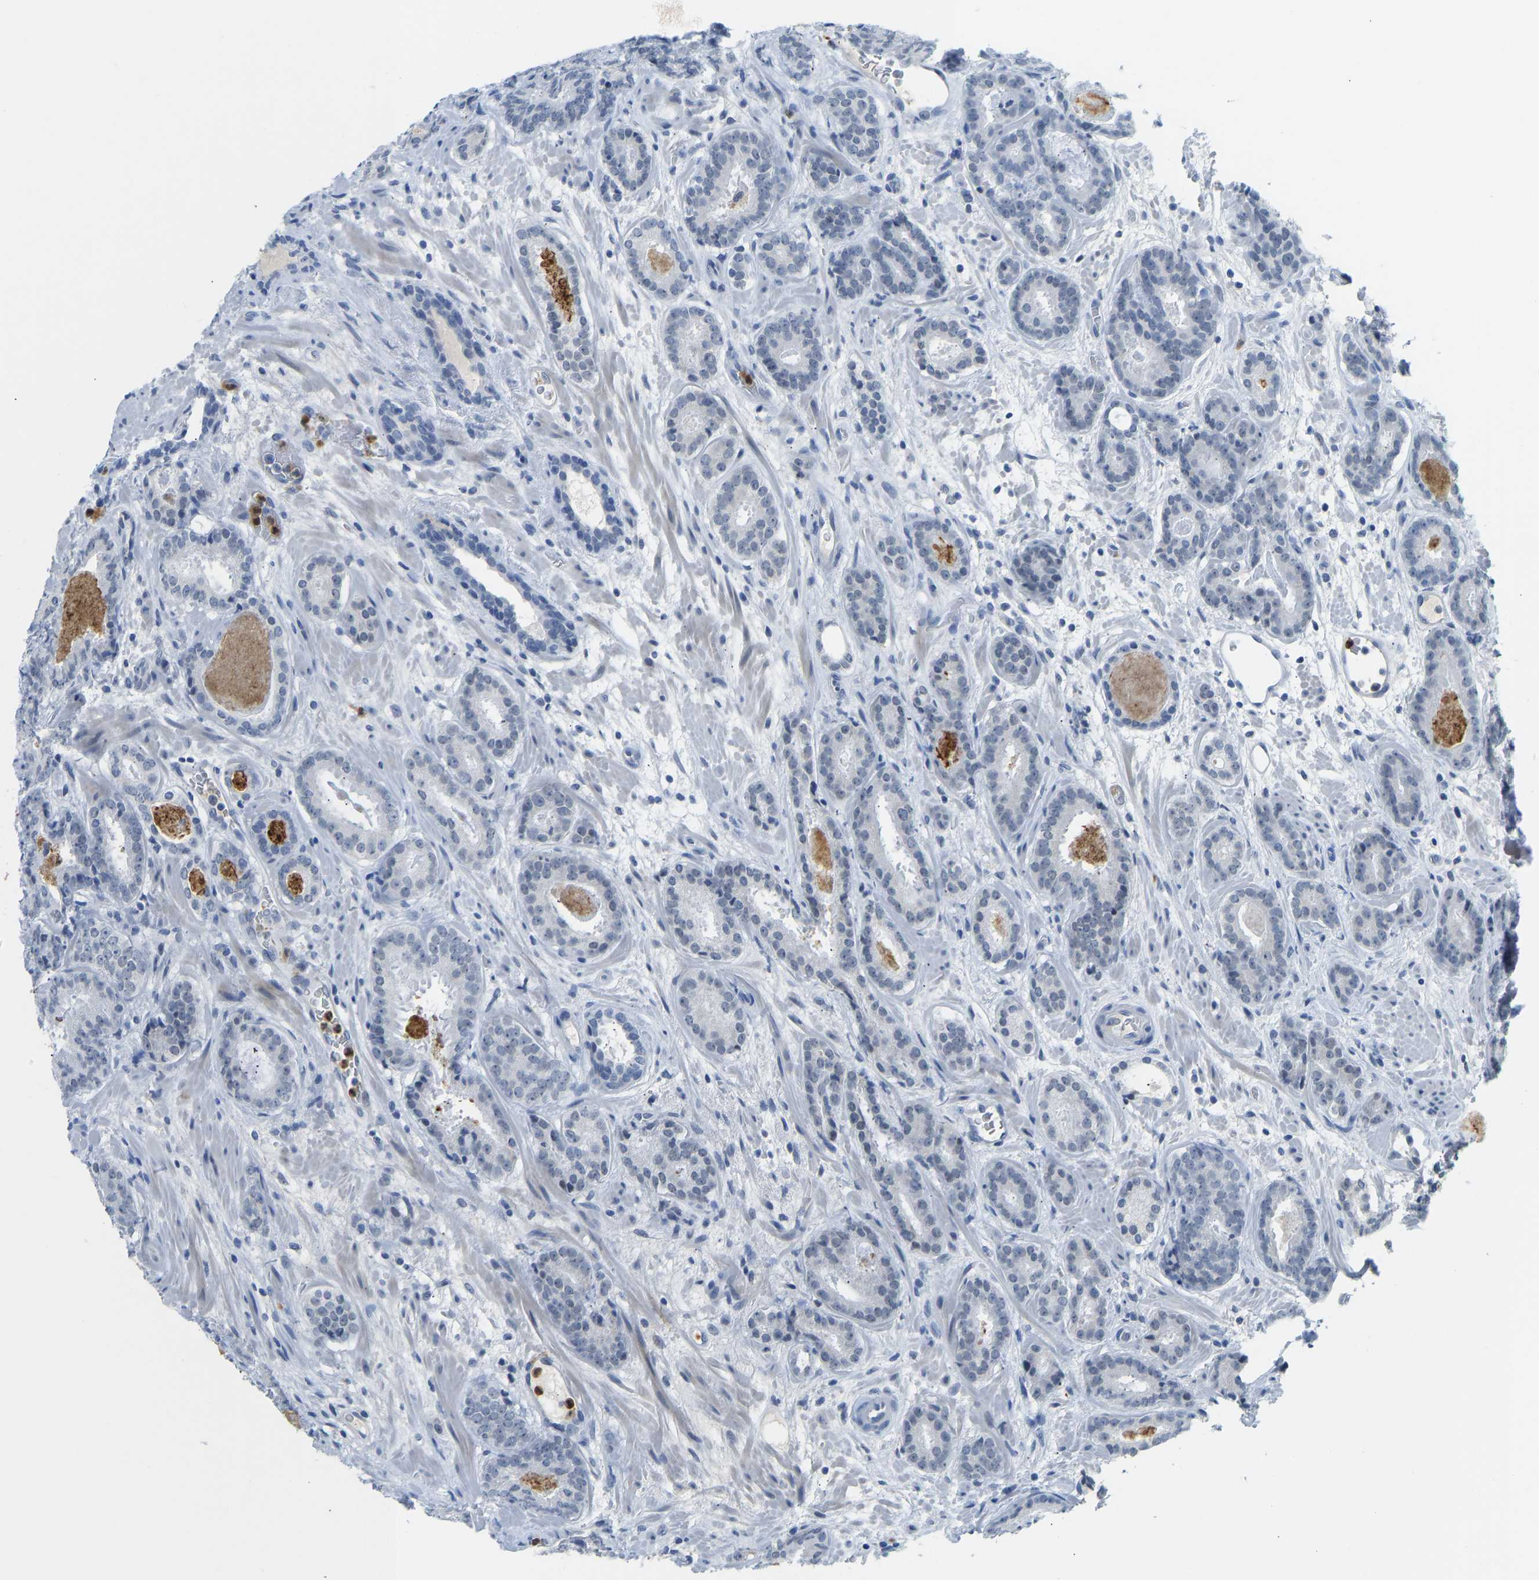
{"staining": {"intensity": "negative", "quantity": "none", "location": "none"}, "tissue": "prostate cancer", "cell_type": "Tumor cells", "image_type": "cancer", "snomed": [{"axis": "morphology", "description": "Adenocarcinoma, Low grade"}, {"axis": "topography", "description": "Prostate"}], "caption": "This image is of prostate adenocarcinoma (low-grade) stained with immunohistochemistry to label a protein in brown with the nuclei are counter-stained blue. There is no expression in tumor cells.", "gene": "TXNDC2", "patient": {"sex": "male", "age": 69}}